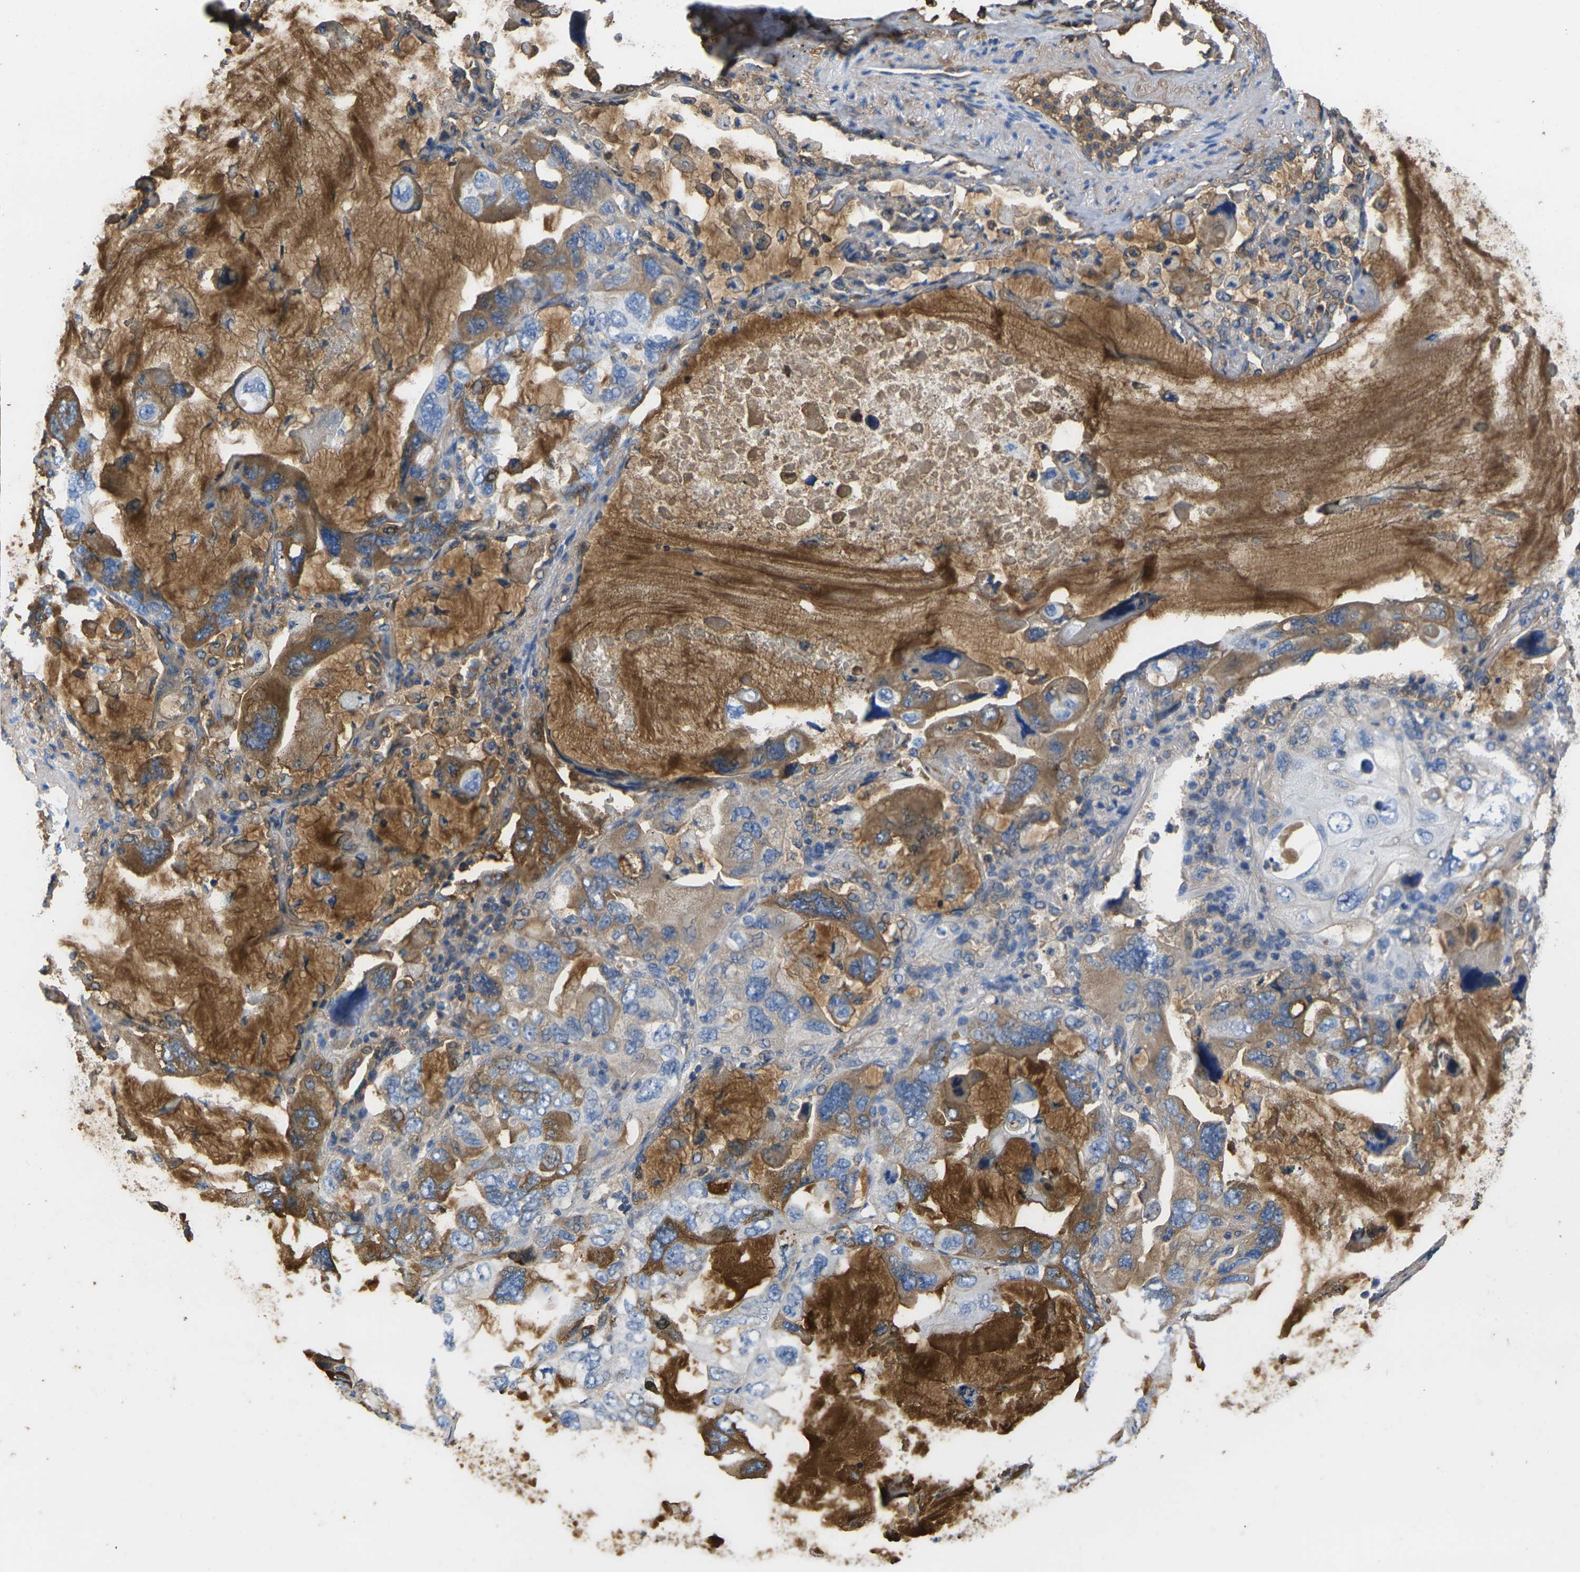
{"staining": {"intensity": "moderate", "quantity": "25%-75%", "location": "cytoplasmic/membranous"}, "tissue": "lung cancer", "cell_type": "Tumor cells", "image_type": "cancer", "snomed": [{"axis": "morphology", "description": "Squamous cell carcinoma, NOS"}, {"axis": "topography", "description": "Lung"}], "caption": "Protein staining demonstrates moderate cytoplasmic/membranous expression in about 25%-75% of tumor cells in lung cancer (squamous cell carcinoma).", "gene": "GREM2", "patient": {"sex": "female", "age": 73}}